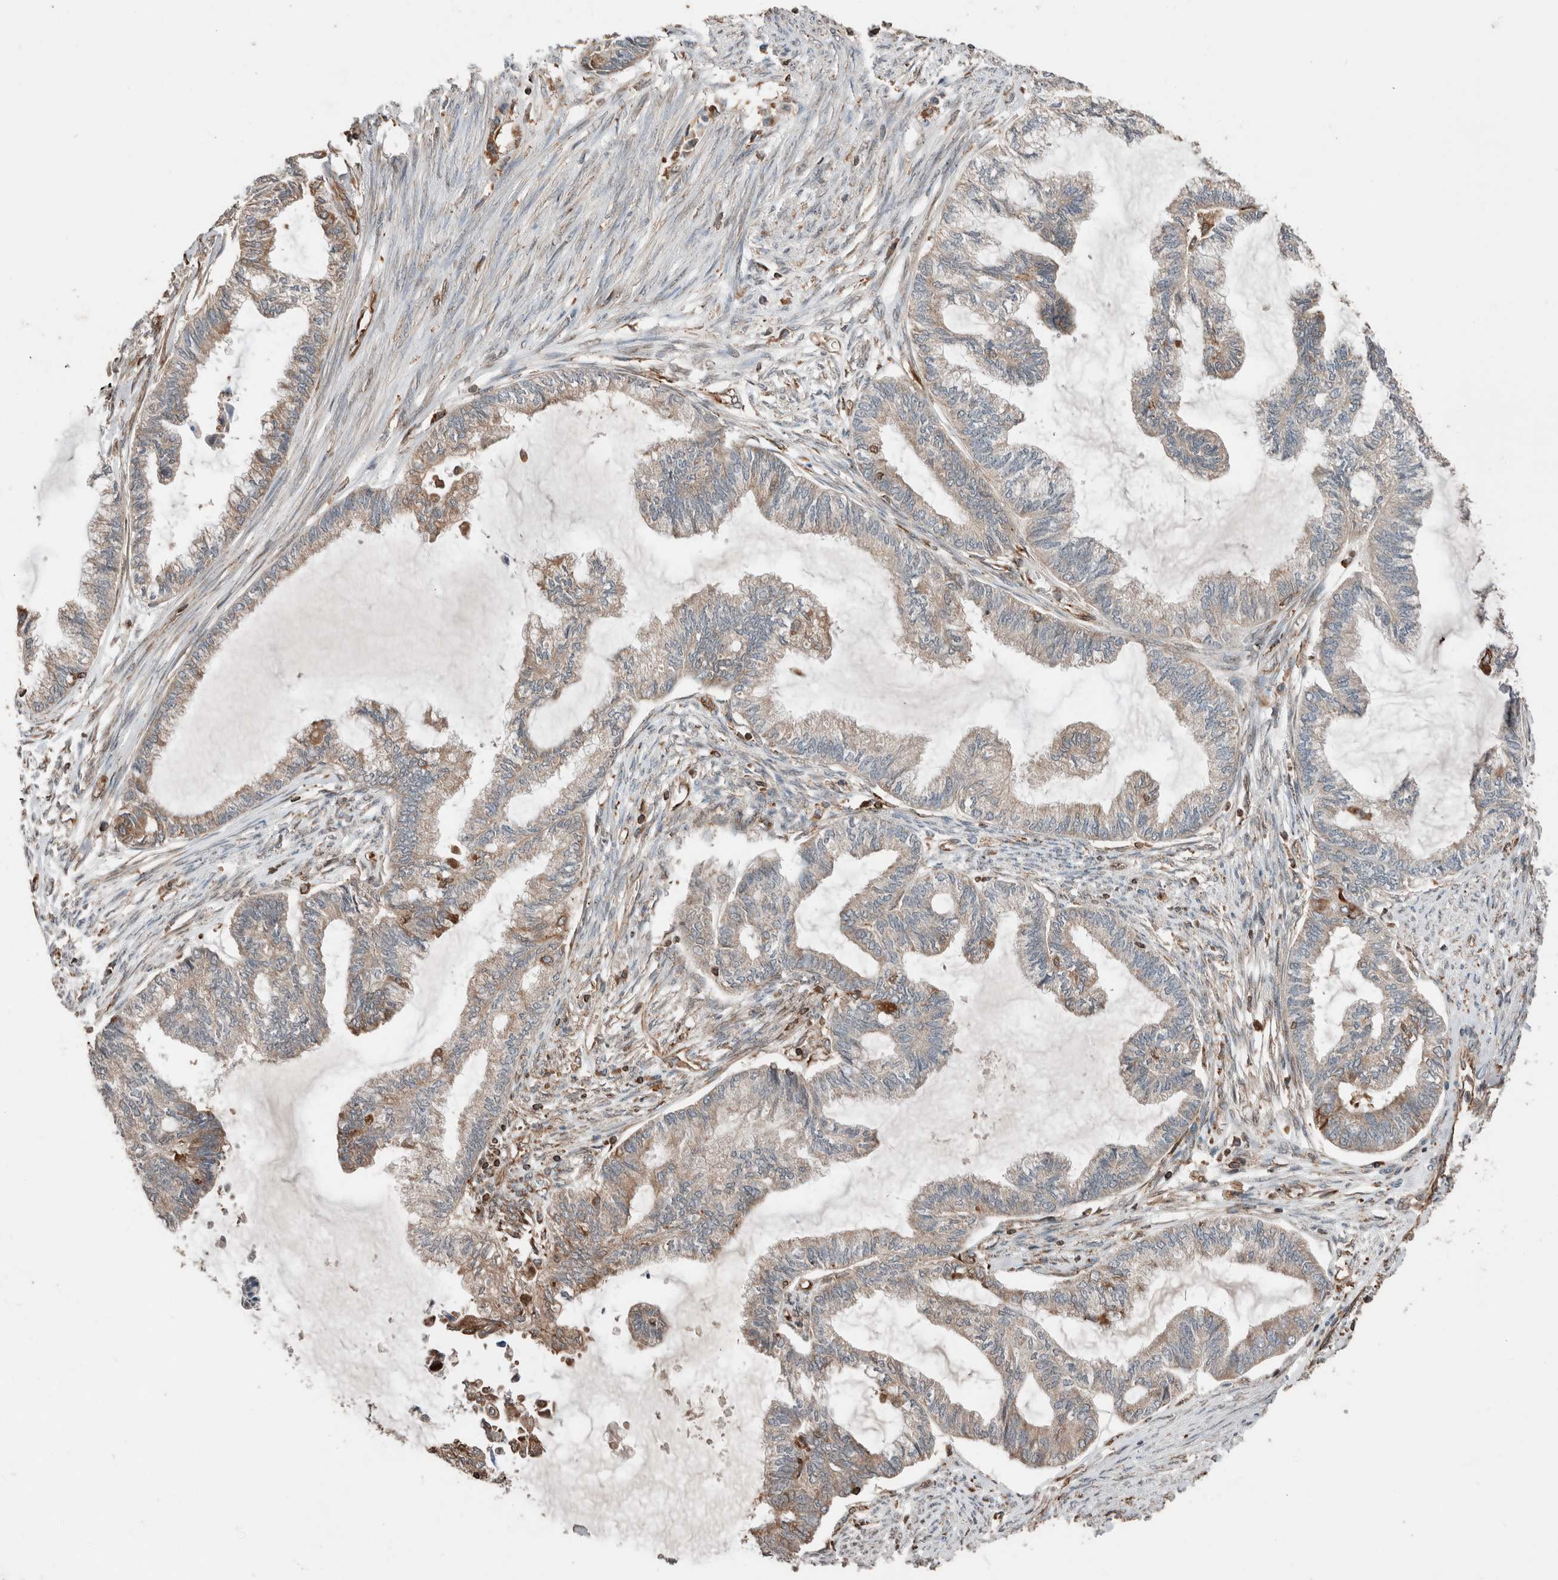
{"staining": {"intensity": "weak", "quantity": "<25%", "location": "cytoplasmic/membranous"}, "tissue": "endometrial cancer", "cell_type": "Tumor cells", "image_type": "cancer", "snomed": [{"axis": "morphology", "description": "Adenocarcinoma, NOS"}, {"axis": "topography", "description": "Endometrium"}], "caption": "The micrograph exhibits no significant staining in tumor cells of endometrial cancer (adenocarcinoma).", "gene": "ERAP2", "patient": {"sex": "female", "age": 86}}